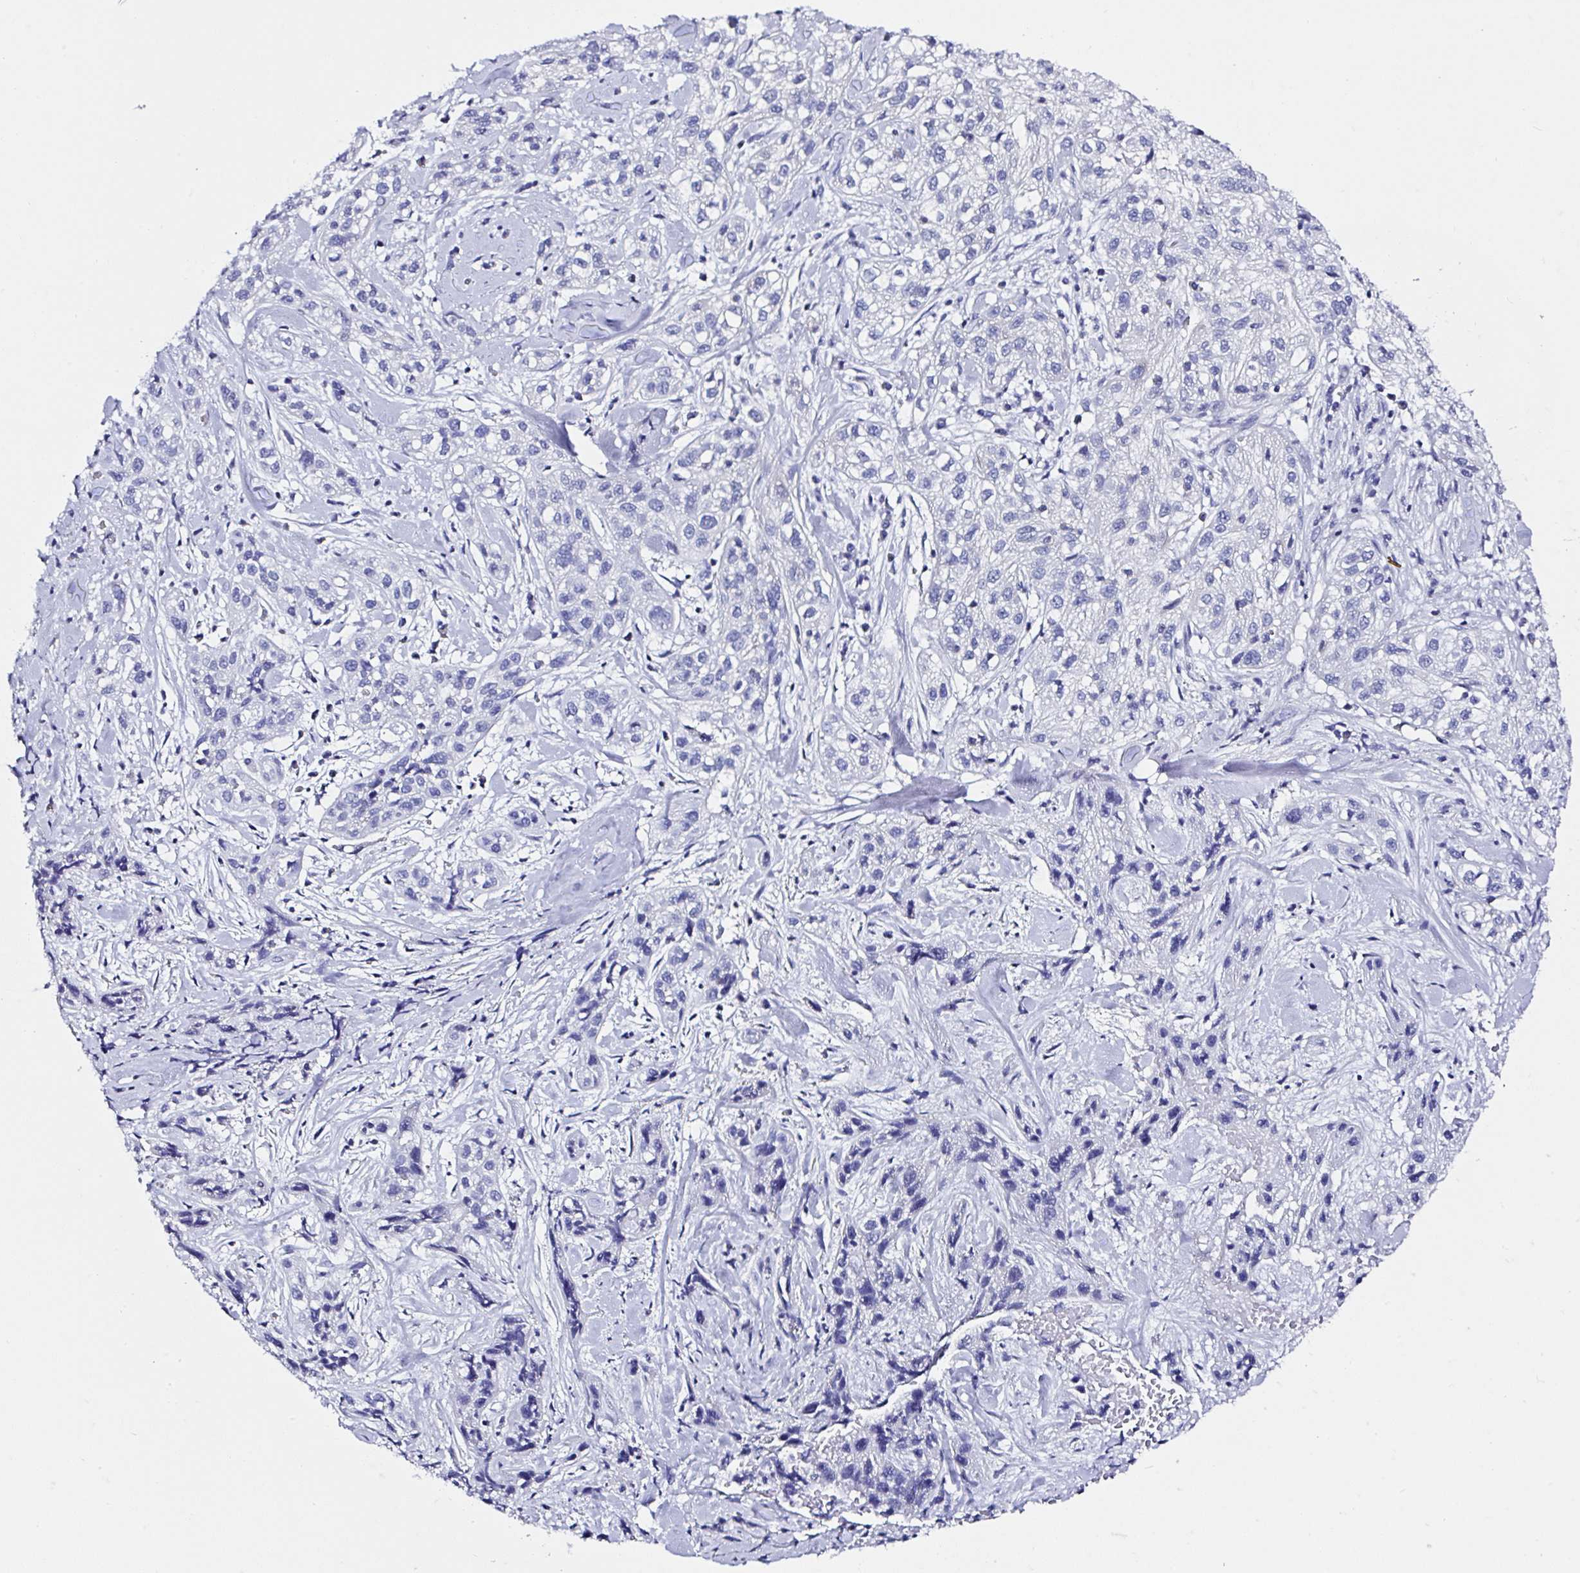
{"staining": {"intensity": "negative", "quantity": "none", "location": "none"}, "tissue": "skin cancer", "cell_type": "Tumor cells", "image_type": "cancer", "snomed": [{"axis": "morphology", "description": "Squamous cell carcinoma, NOS"}, {"axis": "topography", "description": "Skin"}], "caption": "This is an immunohistochemistry (IHC) histopathology image of squamous cell carcinoma (skin). There is no expression in tumor cells.", "gene": "UGT3A1", "patient": {"sex": "male", "age": 82}}